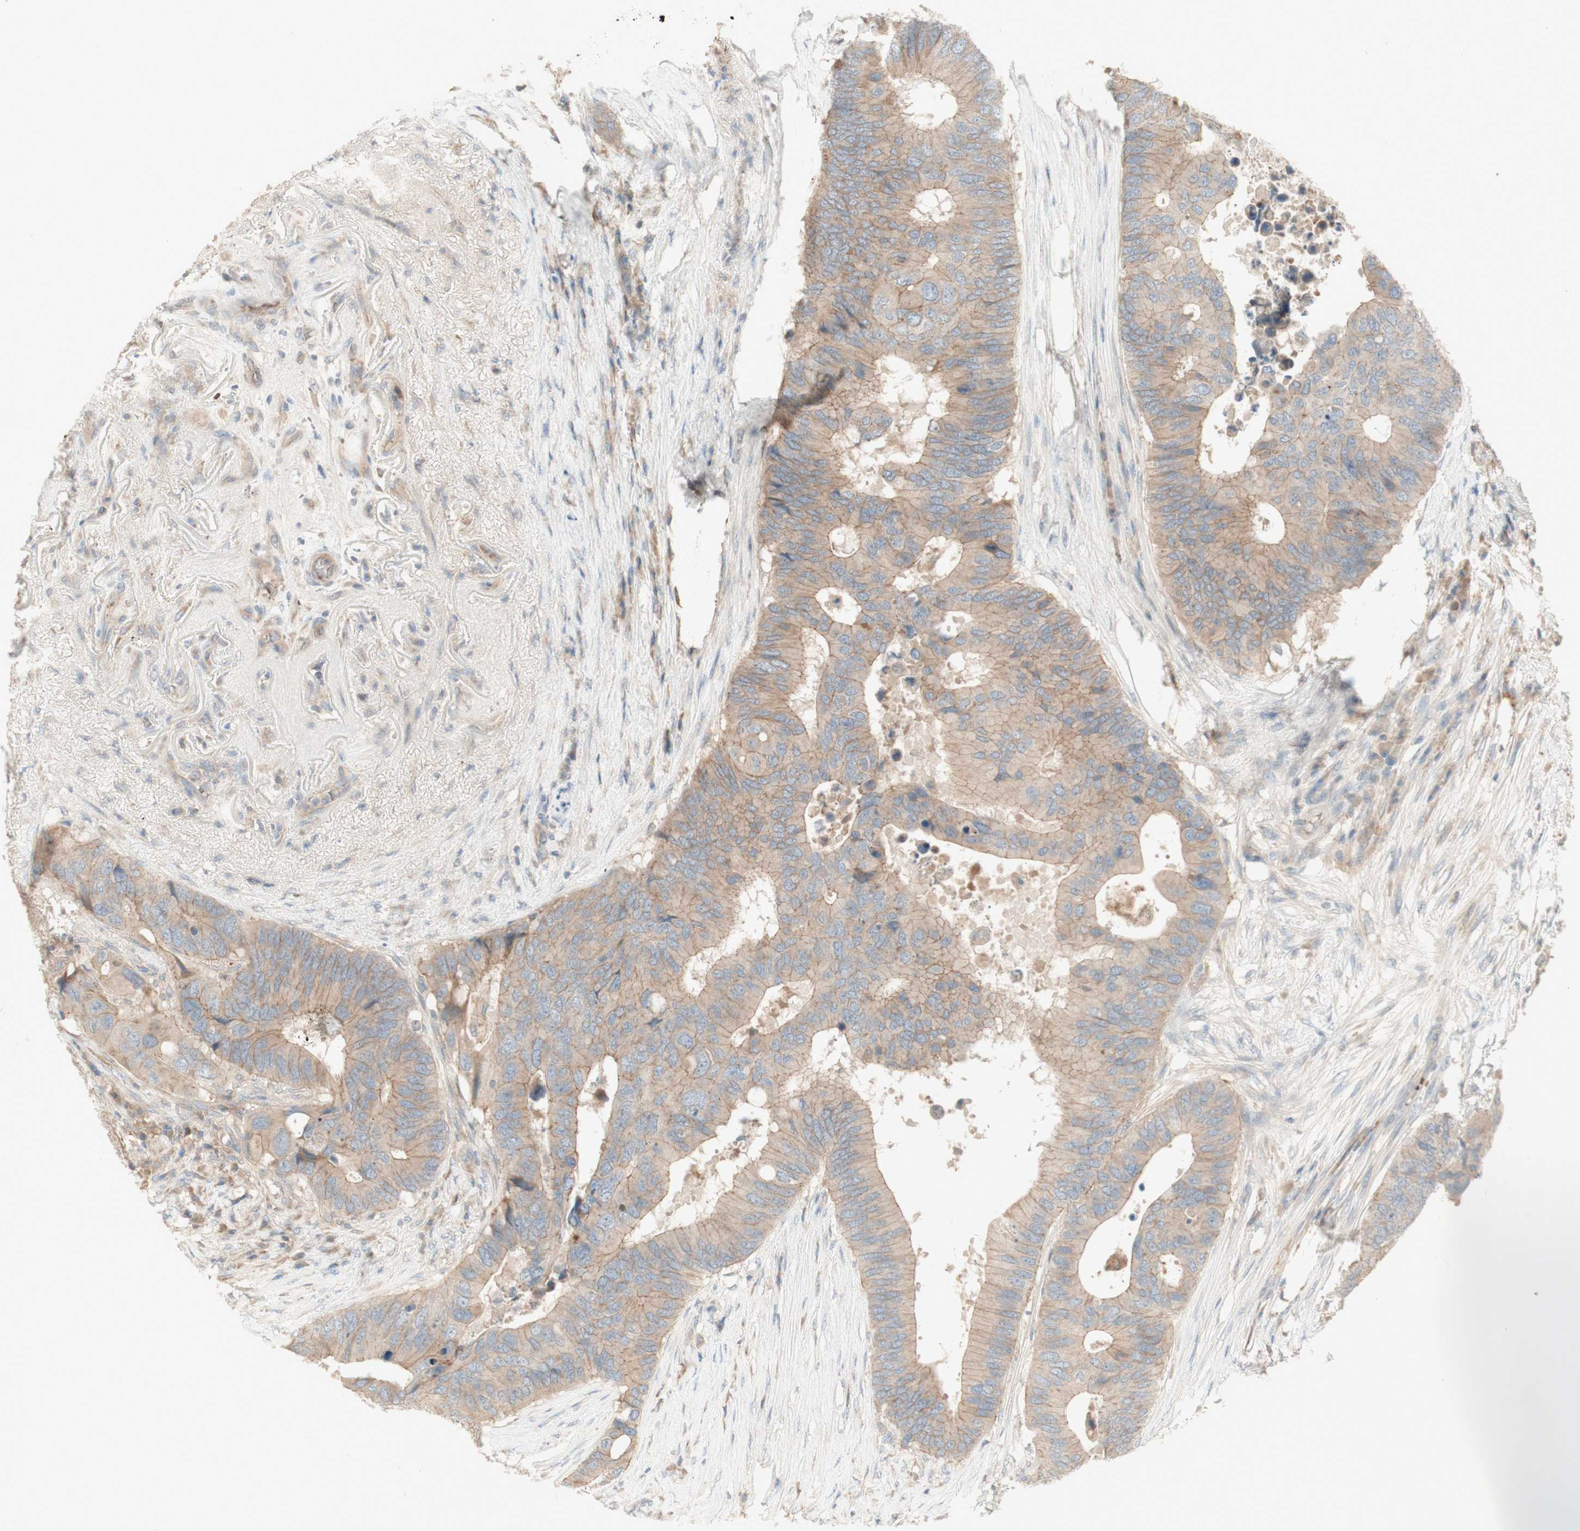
{"staining": {"intensity": "weak", "quantity": ">75%", "location": "cytoplasmic/membranous"}, "tissue": "colorectal cancer", "cell_type": "Tumor cells", "image_type": "cancer", "snomed": [{"axis": "morphology", "description": "Adenocarcinoma, NOS"}, {"axis": "topography", "description": "Colon"}], "caption": "DAB (3,3'-diaminobenzidine) immunohistochemical staining of colorectal cancer (adenocarcinoma) displays weak cytoplasmic/membranous protein expression in about >75% of tumor cells. Nuclei are stained in blue.", "gene": "PTGER4", "patient": {"sex": "male", "age": 71}}